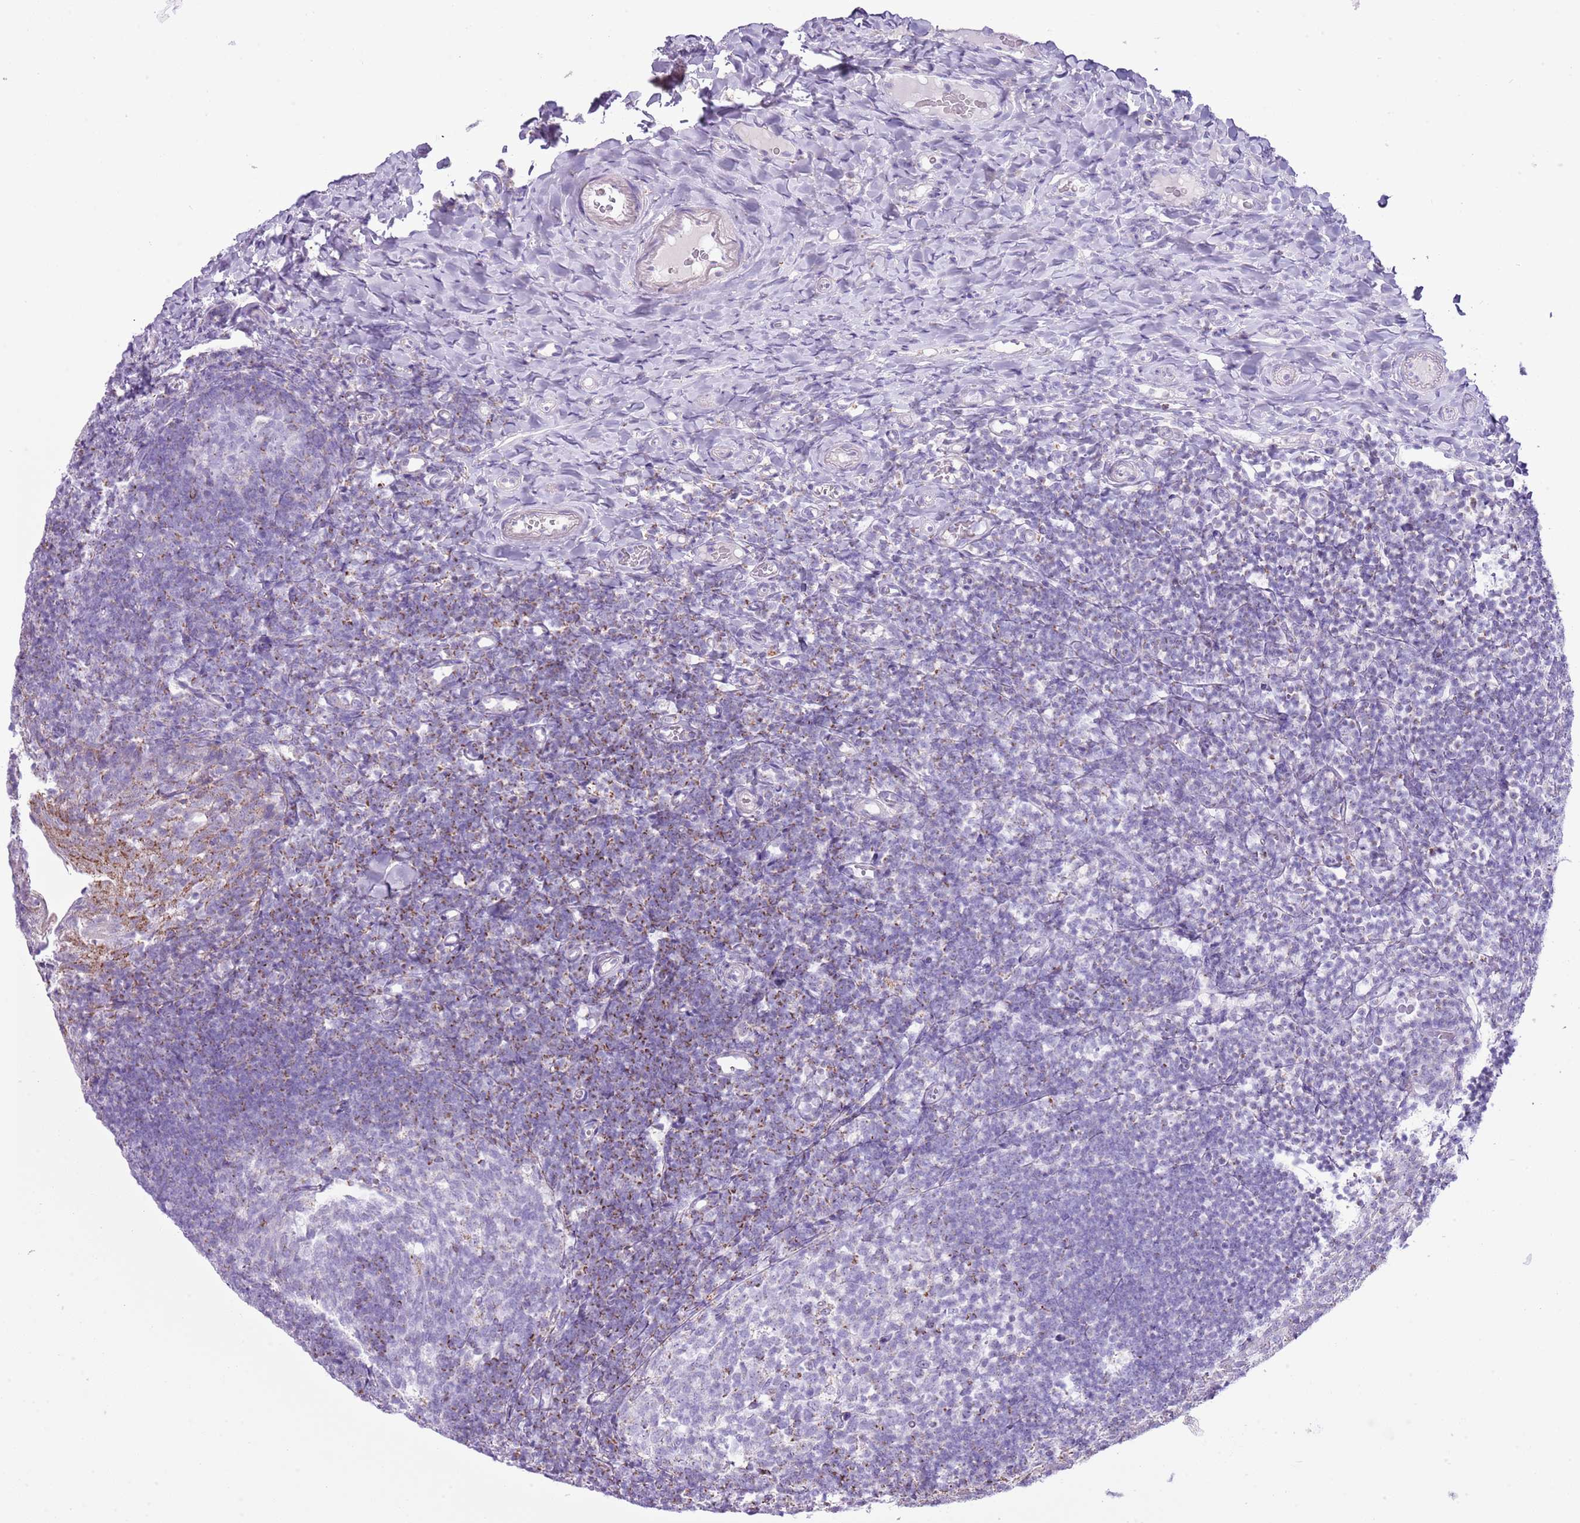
{"staining": {"intensity": "negative", "quantity": "none", "location": "none"}, "tissue": "tonsil", "cell_type": "Germinal center cells", "image_type": "normal", "snomed": [{"axis": "morphology", "description": "Normal tissue, NOS"}, {"axis": "topography", "description": "Tonsil"}], "caption": "Immunohistochemistry (IHC) histopathology image of normal tonsil stained for a protein (brown), which displays no expression in germinal center cells.", "gene": "SLC23A1", "patient": {"sex": "female", "age": 10}}